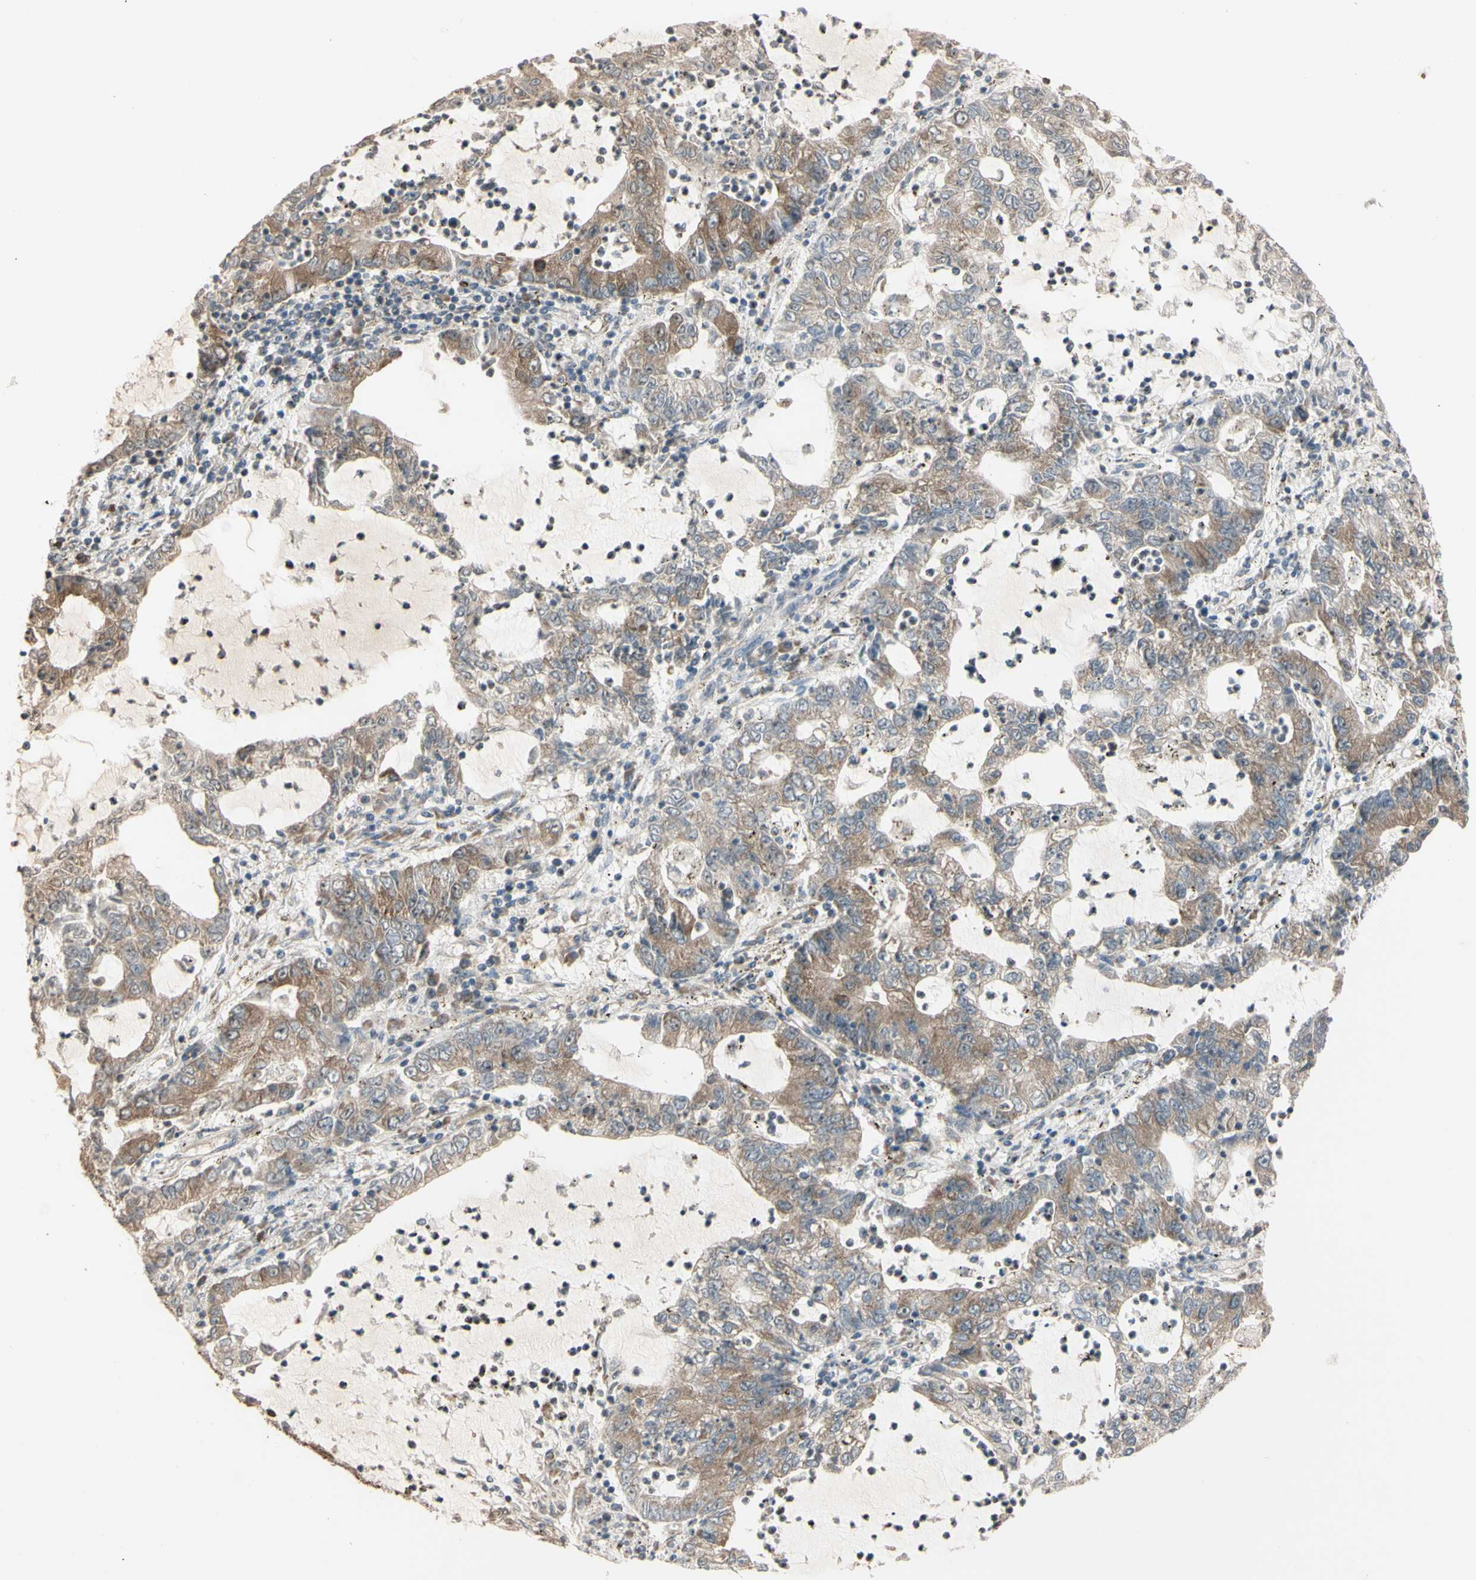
{"staining": {"intensity": "moderate", "quantity": ">75%", "location": "cytoplasmic/membranous"}, "tissue": "lung cancer", "cell_type": "Tumor cells", "image_type": "cancer", "snomed": [{"axis": "morphology", "description": "Adenocarcinoma, NOS"}, {"axis": "topography", "description": "Lung"}], "caption": "This photomicrograph demonstrates immunohistochemistry (IHC) staining of lung adenocarcinoma, with medium moderate cytoplasmic/membranous positivity in about >75% of tumor cells.", "gene": "EIF5A", "patient": {"sex": "female", "age": 51}}